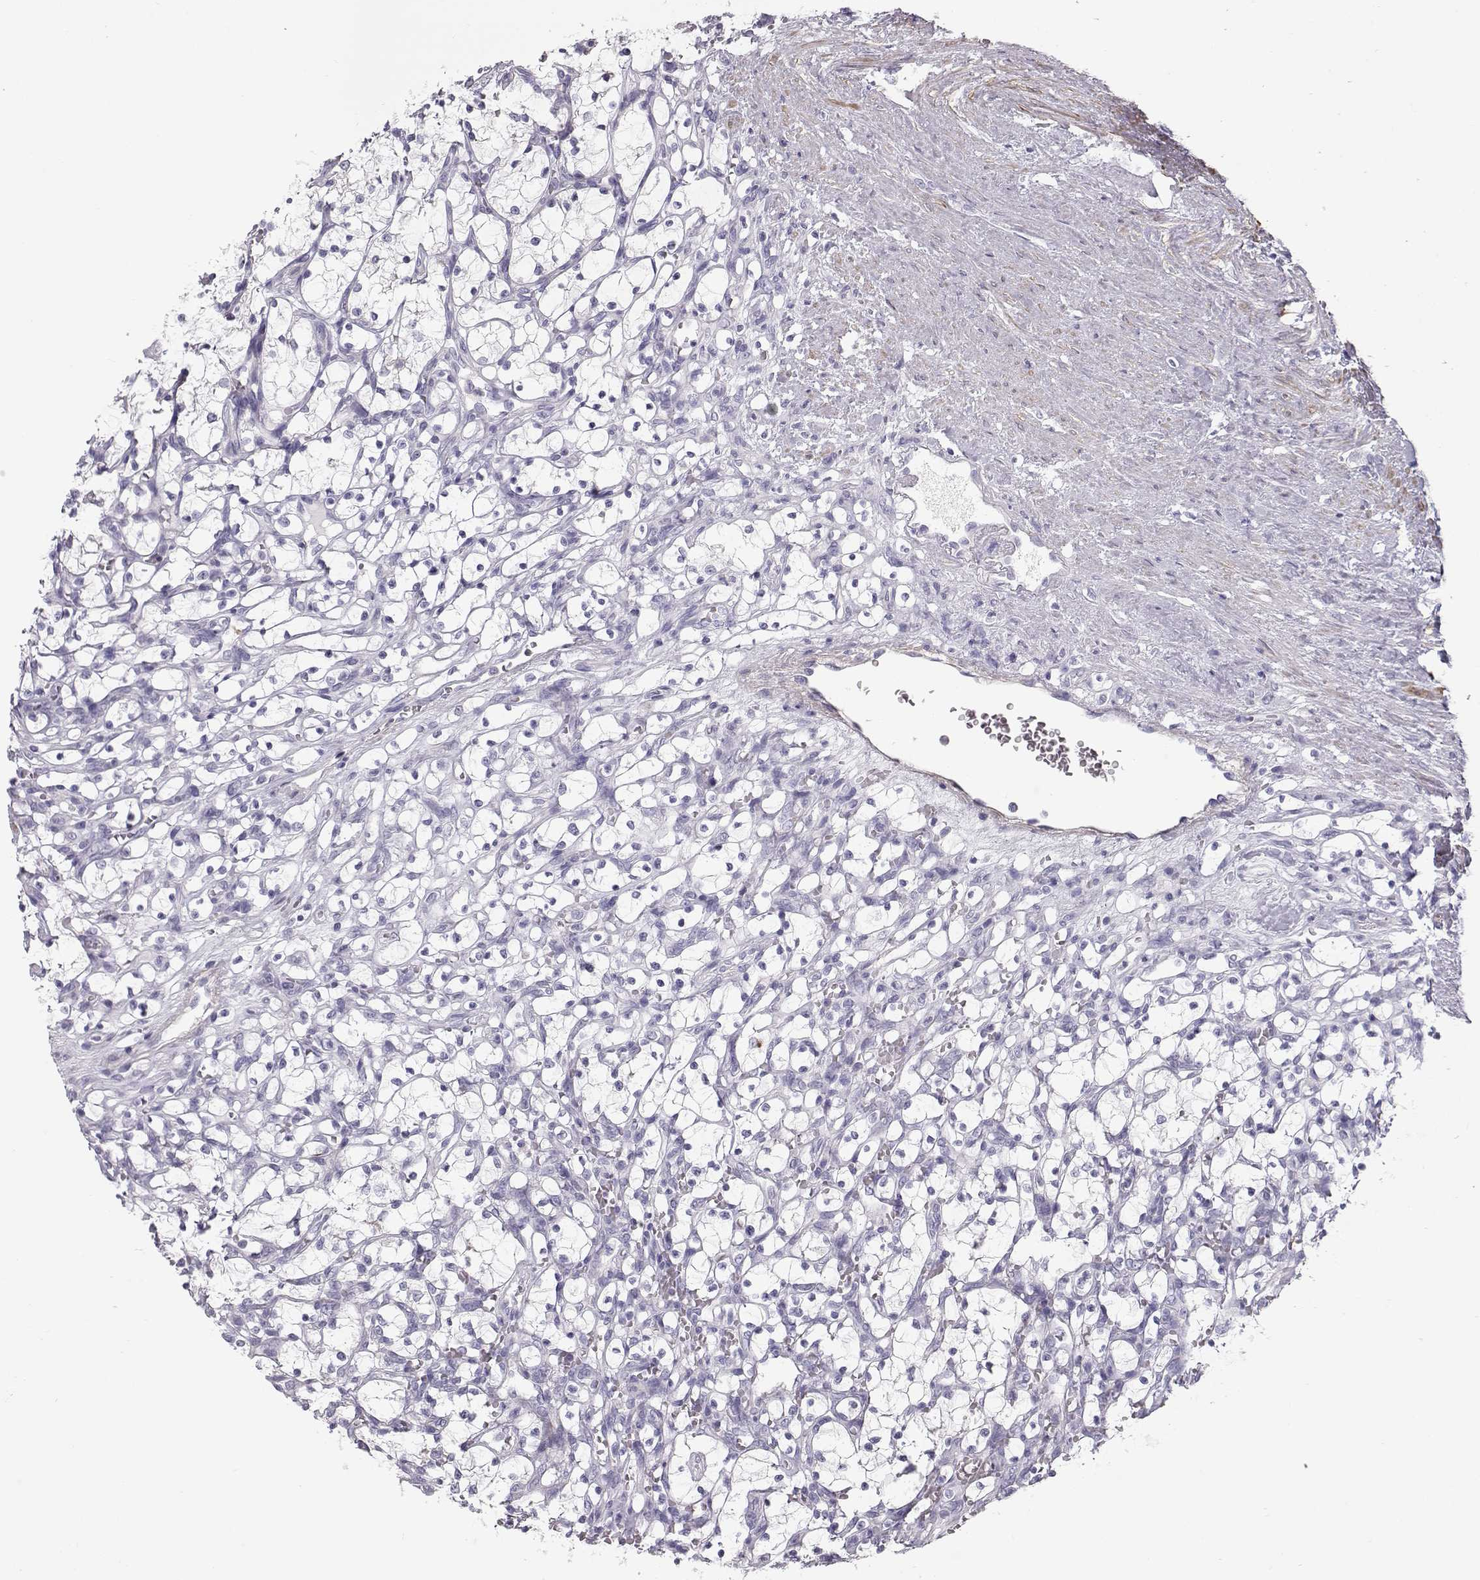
{"staining": {"intensity": "negative", "quantity": "none", "location": "none"}, "tissue": "renal cancer", "cell_type": "Tumor cells", "image_type": "cancer", "snomed": [{"axis": "morphology", "description": "Adenocarcinoma, NOS"}, {"axis": "topography", "description": "Kidney"}], "caption": "Histopathology image shows no significant protein staining in tumor cells of renal adenocarcinoma.", "gene": "SLITRK3", "patient": {"sex": "female", "age": 69}}